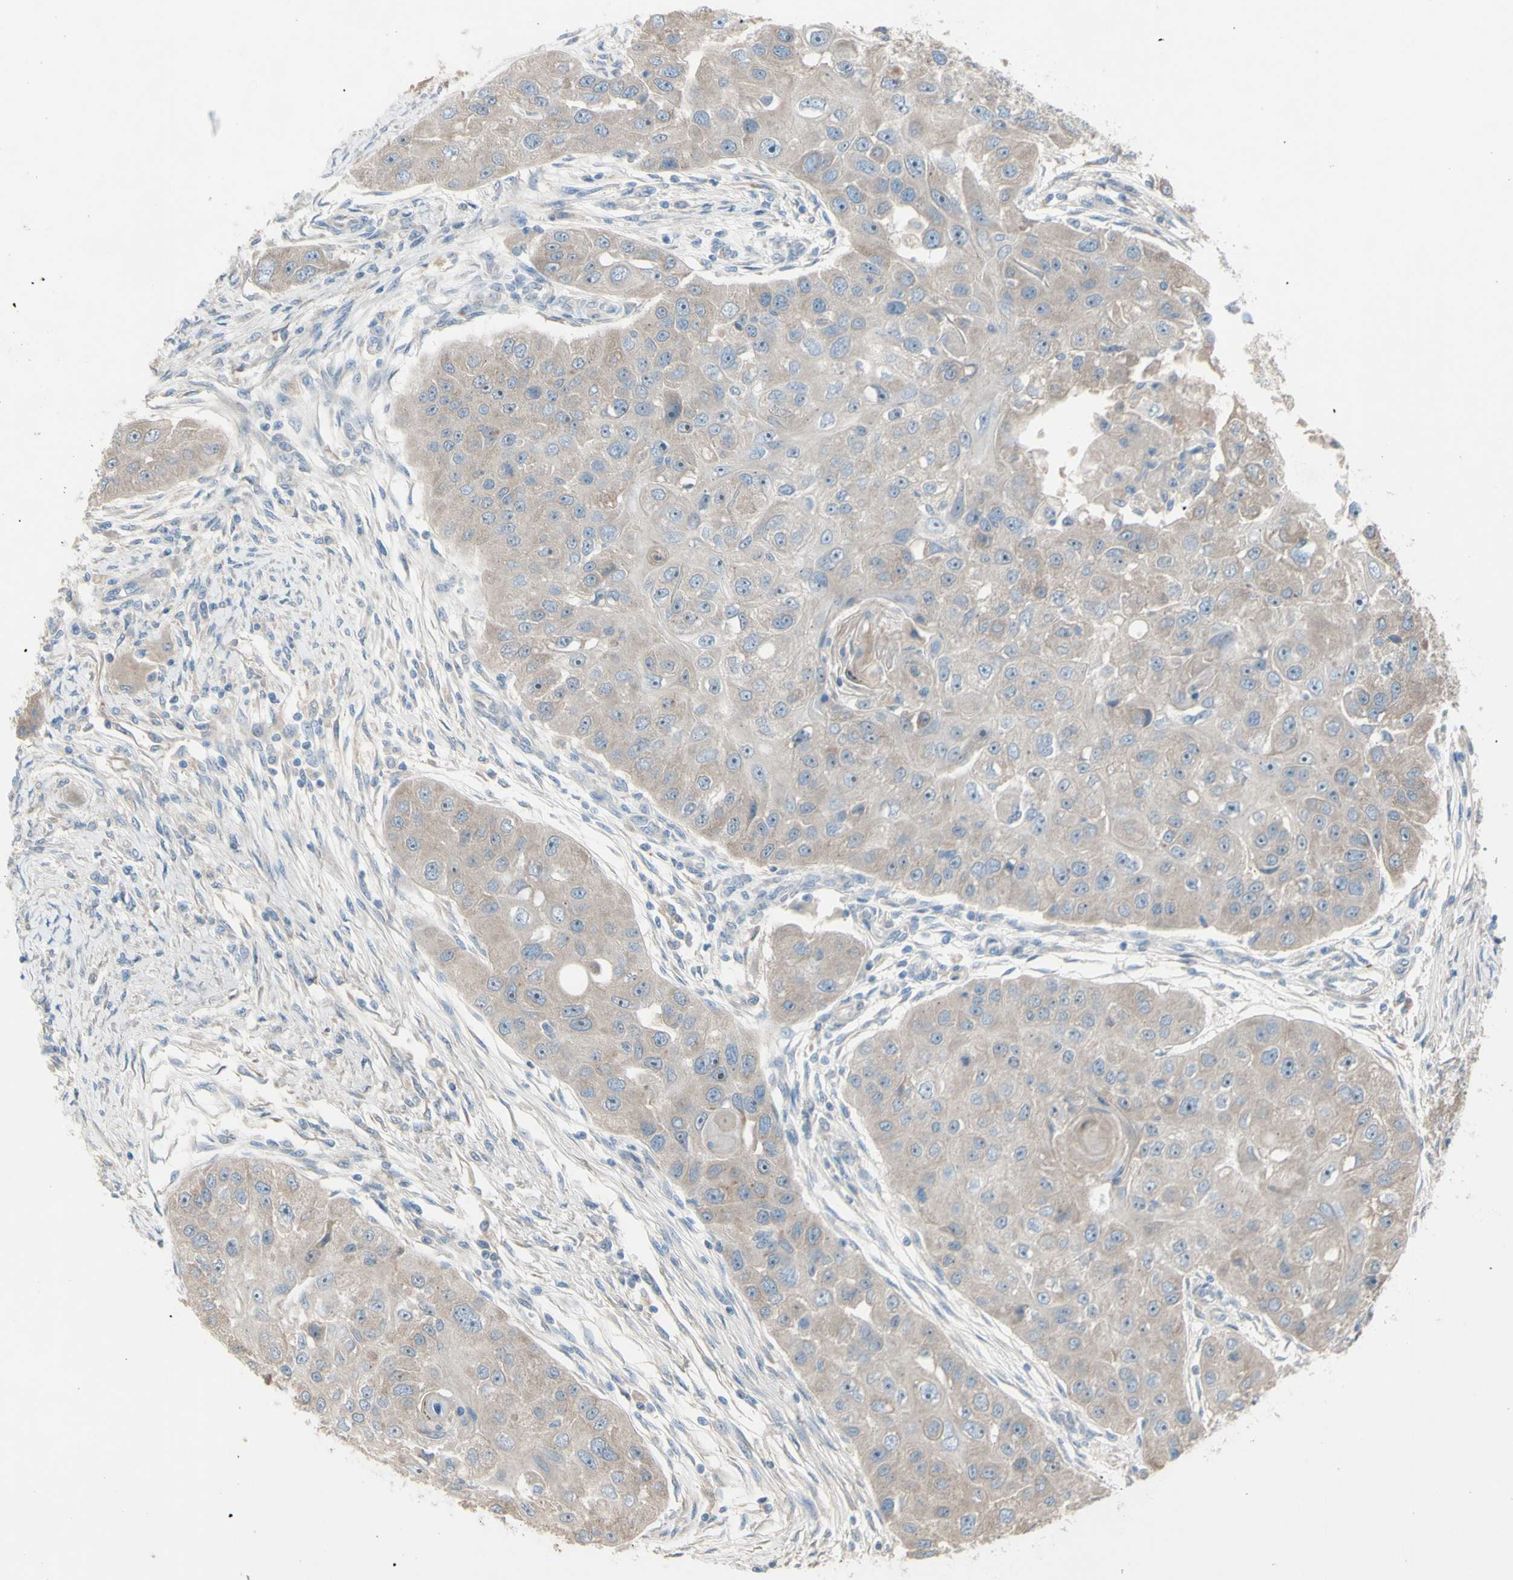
{"staining": {"intensity": "weak", "quantity": "<25%", "location": "cytoplasmic/membranous"}, "tissue": "head and neck cancer", "cell_type": "Tumor cells", "image_type": "cancer", "snomed": [{"axis": "morphology", "description": "Normal tissue, NOS"}, {"axis": "morphology", "description": "Squamous cell carcinoma, NOS"}, {"axis": "topography", "description": "Skeletal muscle"}, {"axis": "topography", "description": "Head-Neck"}], "caption": "DAB immunohistochemical staining of head and neck cancer shows no significant staining in tumor cells.", "gene": "ATRN", "patient": {"sex": "male", "age": 51}}